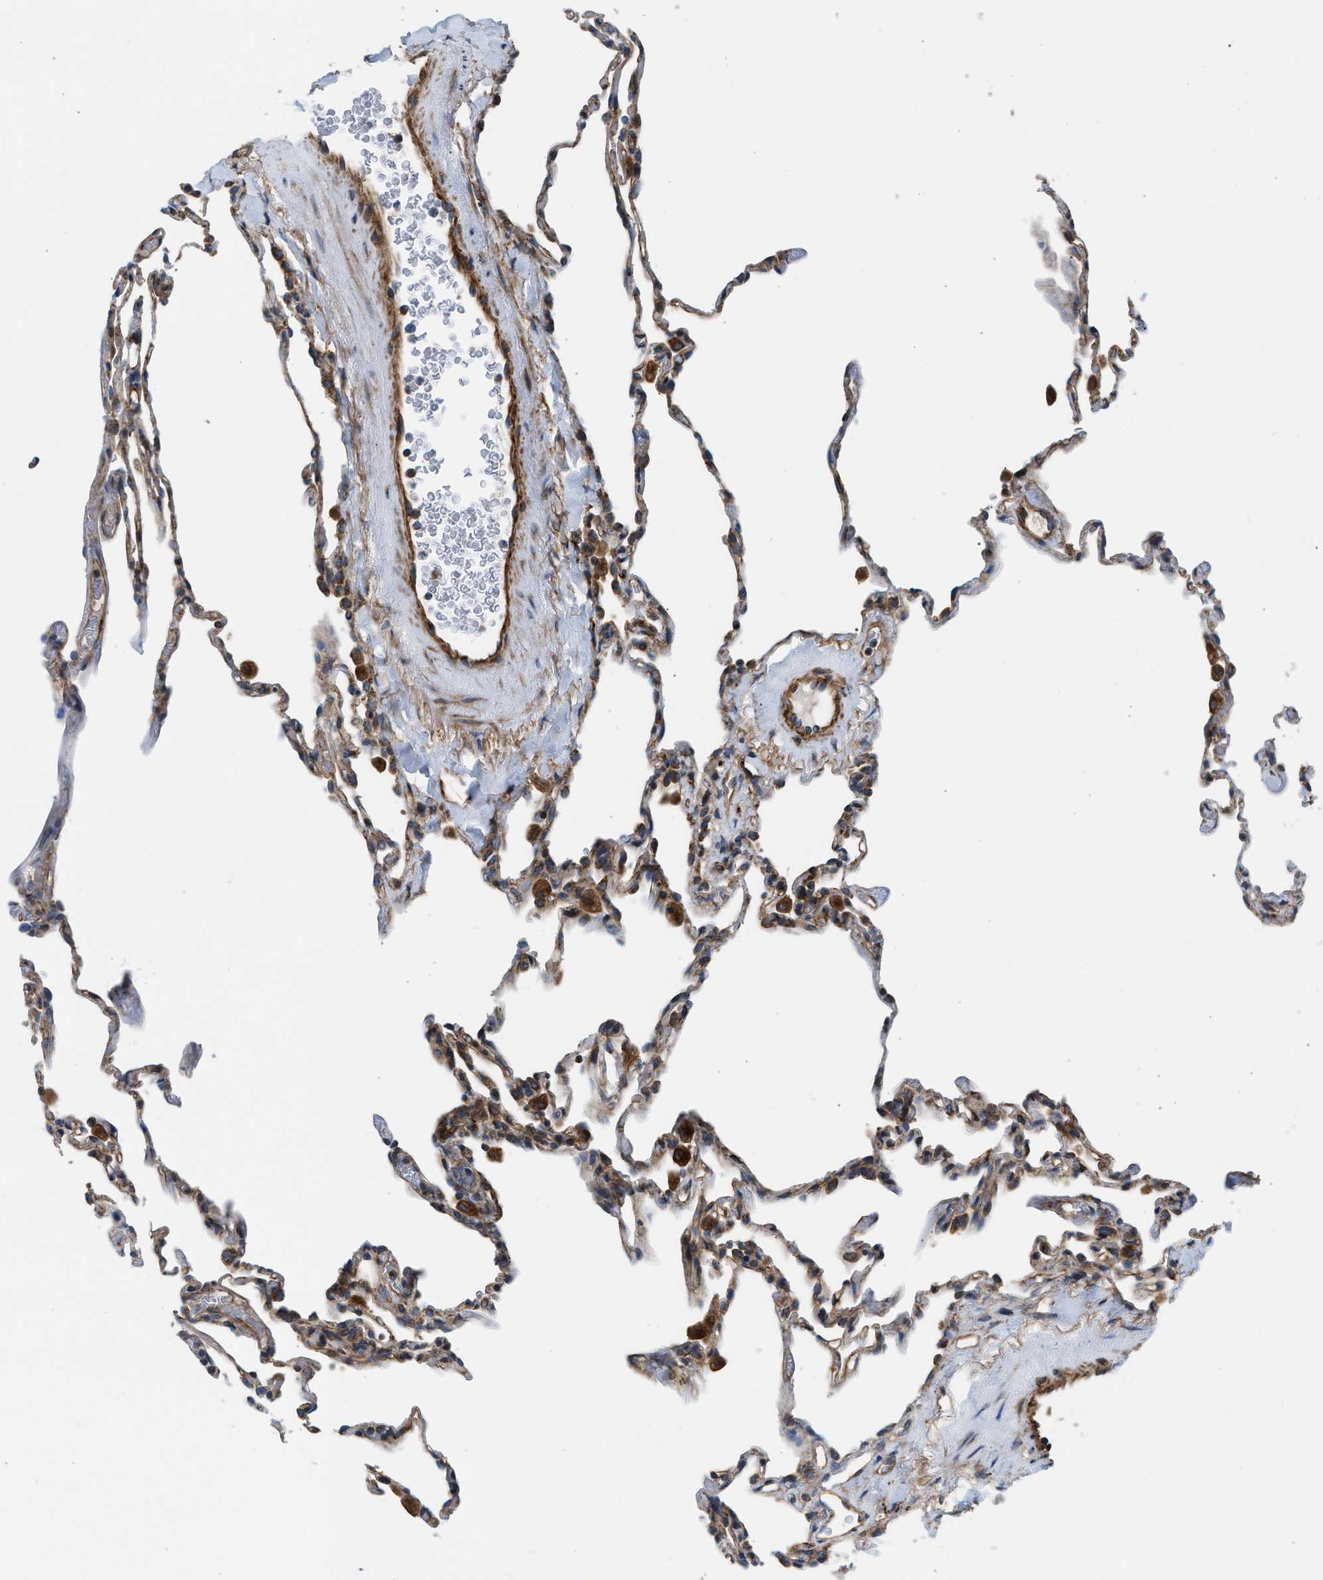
{"staining": {"intensity": "moderate", "quantity": "25%-75%", "location": "cytoplasmic/membranous"}, "tissue": "lung", "cell_type": "Alveolar cells", "image_type": "normal", "snomed": [{"axis": "morphology", "description": "Normal tissue, NOS"}, {"axis": "topography", "description": "Lung"}], "caption": "Protein staining demonstrates moderate cytoplasmic/membranous positivity in approximately 25%-75% of alveolar cells in normal lung.", "gene": "SLC10A3", "patient": {"sex": "male", "age": 59}}